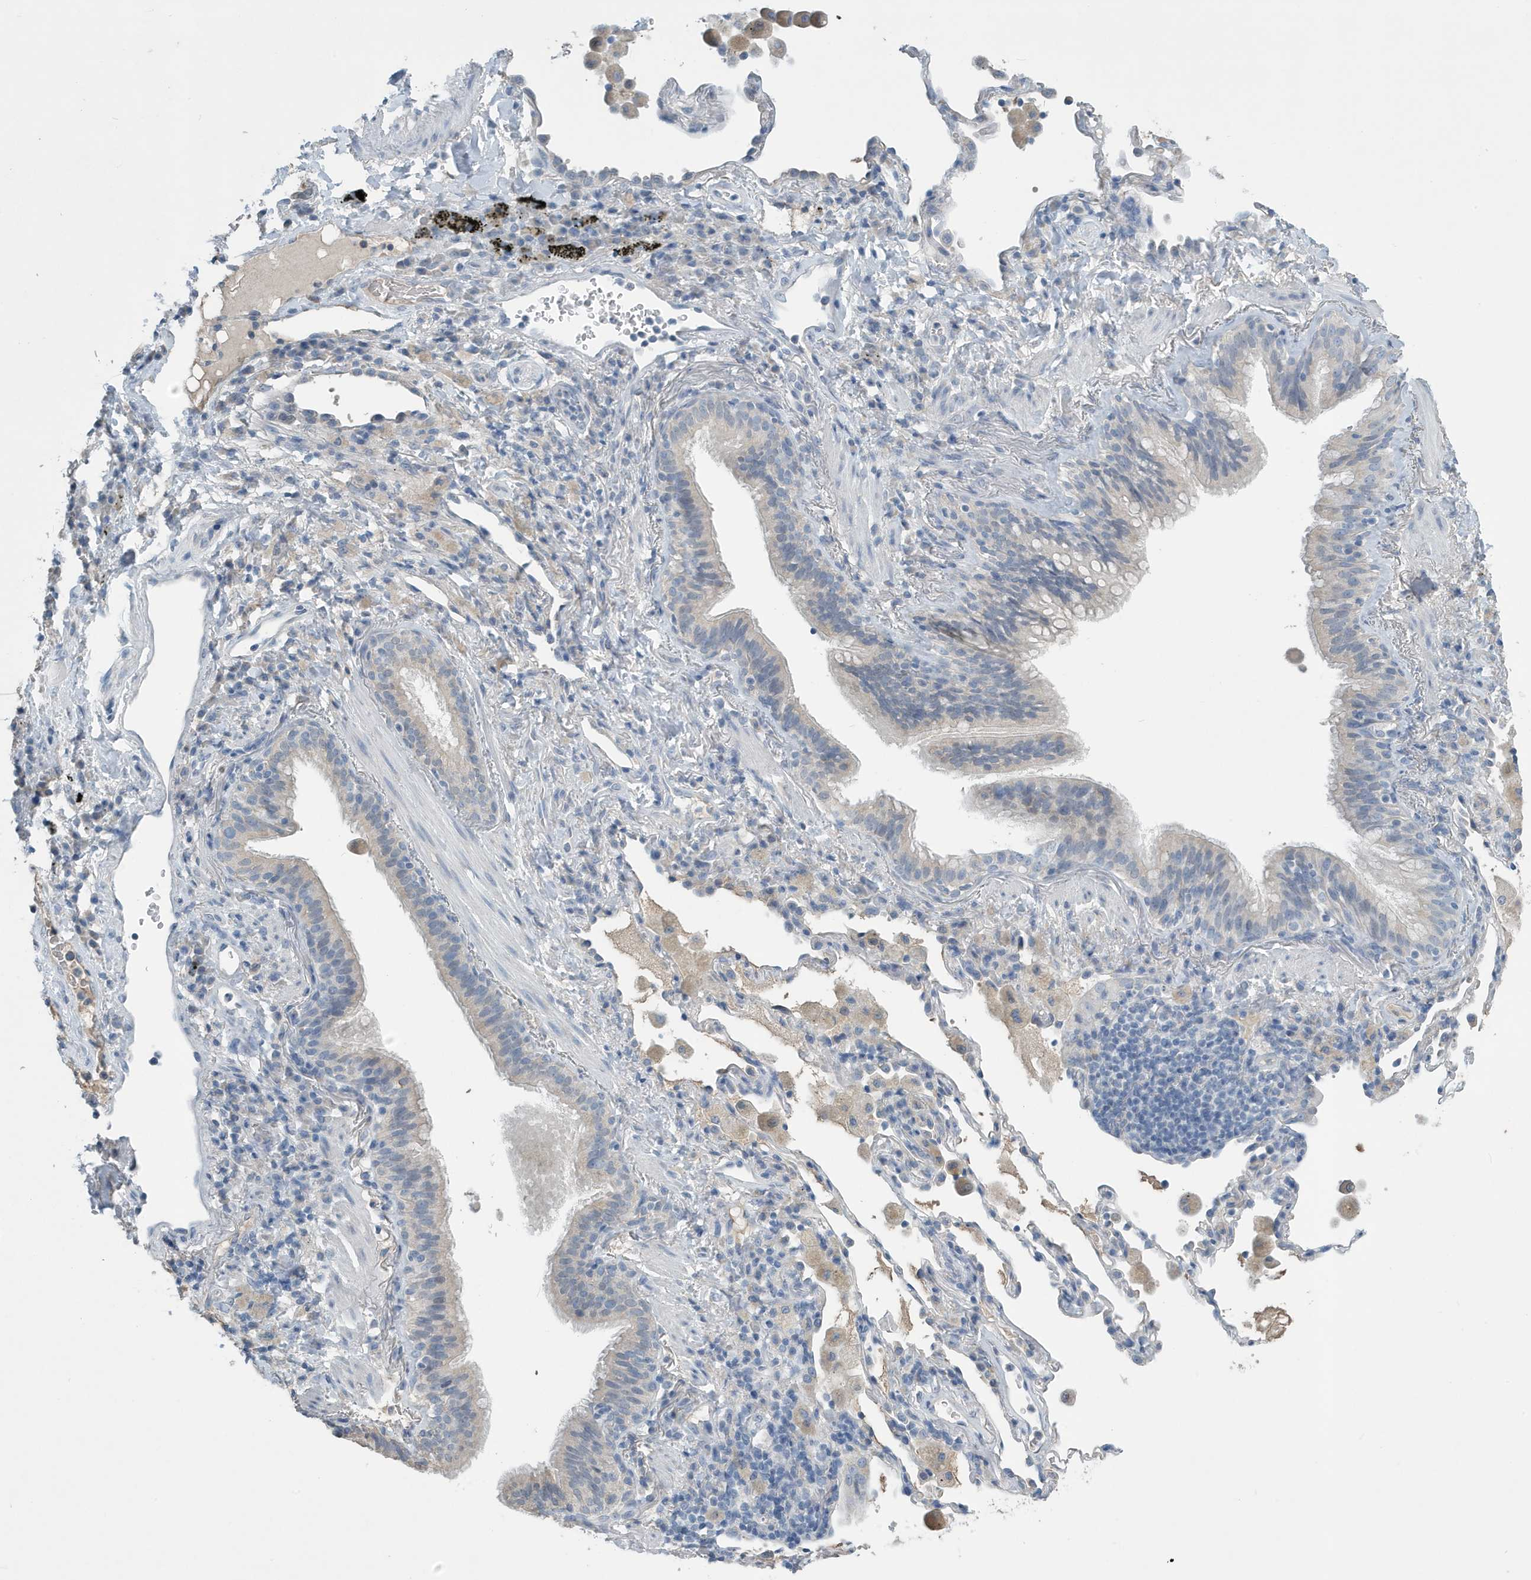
{"staining": {"intensity": "moderate", "quantity": "<25%", "location": "cytoplasmic/membranous"}, "tissue": "bronchus", "cell_type": "Respiratory epithelial cells", "image_type": "normal", "snomed": [{"axis": "morphology", "description": "Normal tissue, NOS"}, {"axis": "morphology", "description": "Adenocarcinoma, NOS"}, {"axis": "topography", "description": "Bronchus"}, {"axis": "topography", "description": "Lung"}], "caption": "Normal bronchus shows moderate cytoplasmic/membranous expression in approximately <25% of respiratory epithelial cells The staining is performed using DAB (3,3'-diaminobenzidine) brown chromogen to label protein expression. The nuclei are counter-stained blue using hematoxylin..", "gene": "UGT2B4", "patient": {"sex": "male", "age": 54}}